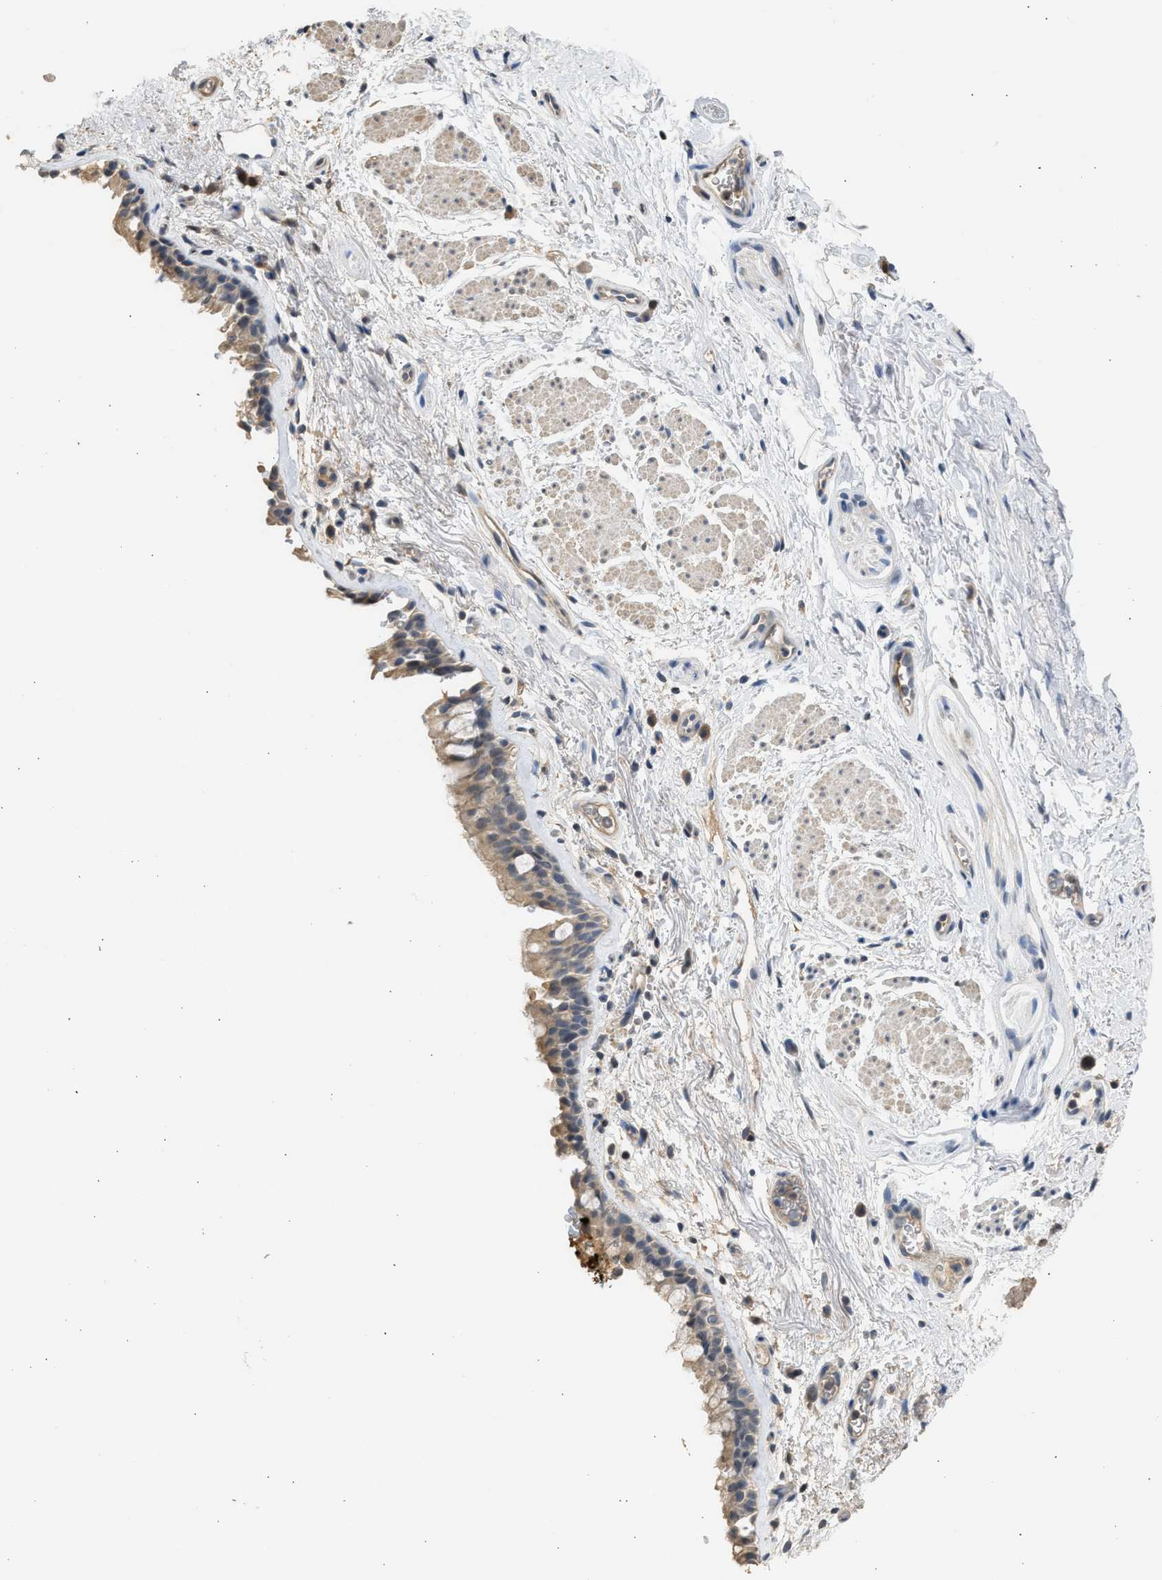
{"staining": {"intensity": "weak", "quantity": ">75%", "location": "cytoplasmic/membranous"}, "tissue": "bronchus", "cell_type": "Respiratory epithelial cells", "image_type": "normal", "snomed": [{"axis": "morphology", "description": "Normal tissue, NOS"}, {"axis": "topography", "description": "Cartilage tissue"}, {"axis": "topography", "description": "Bronchus"}], "caption": "The micrograph shows staining of benign bronchus, revealing weak cytoplasmic/membranous protein positivity (brown color) within respiratory epithelial cells. (IHC, brightfield microscopy, high magnification).", "gene": "SULT2A1", "patient": {"sex": "female", "age": 53}}